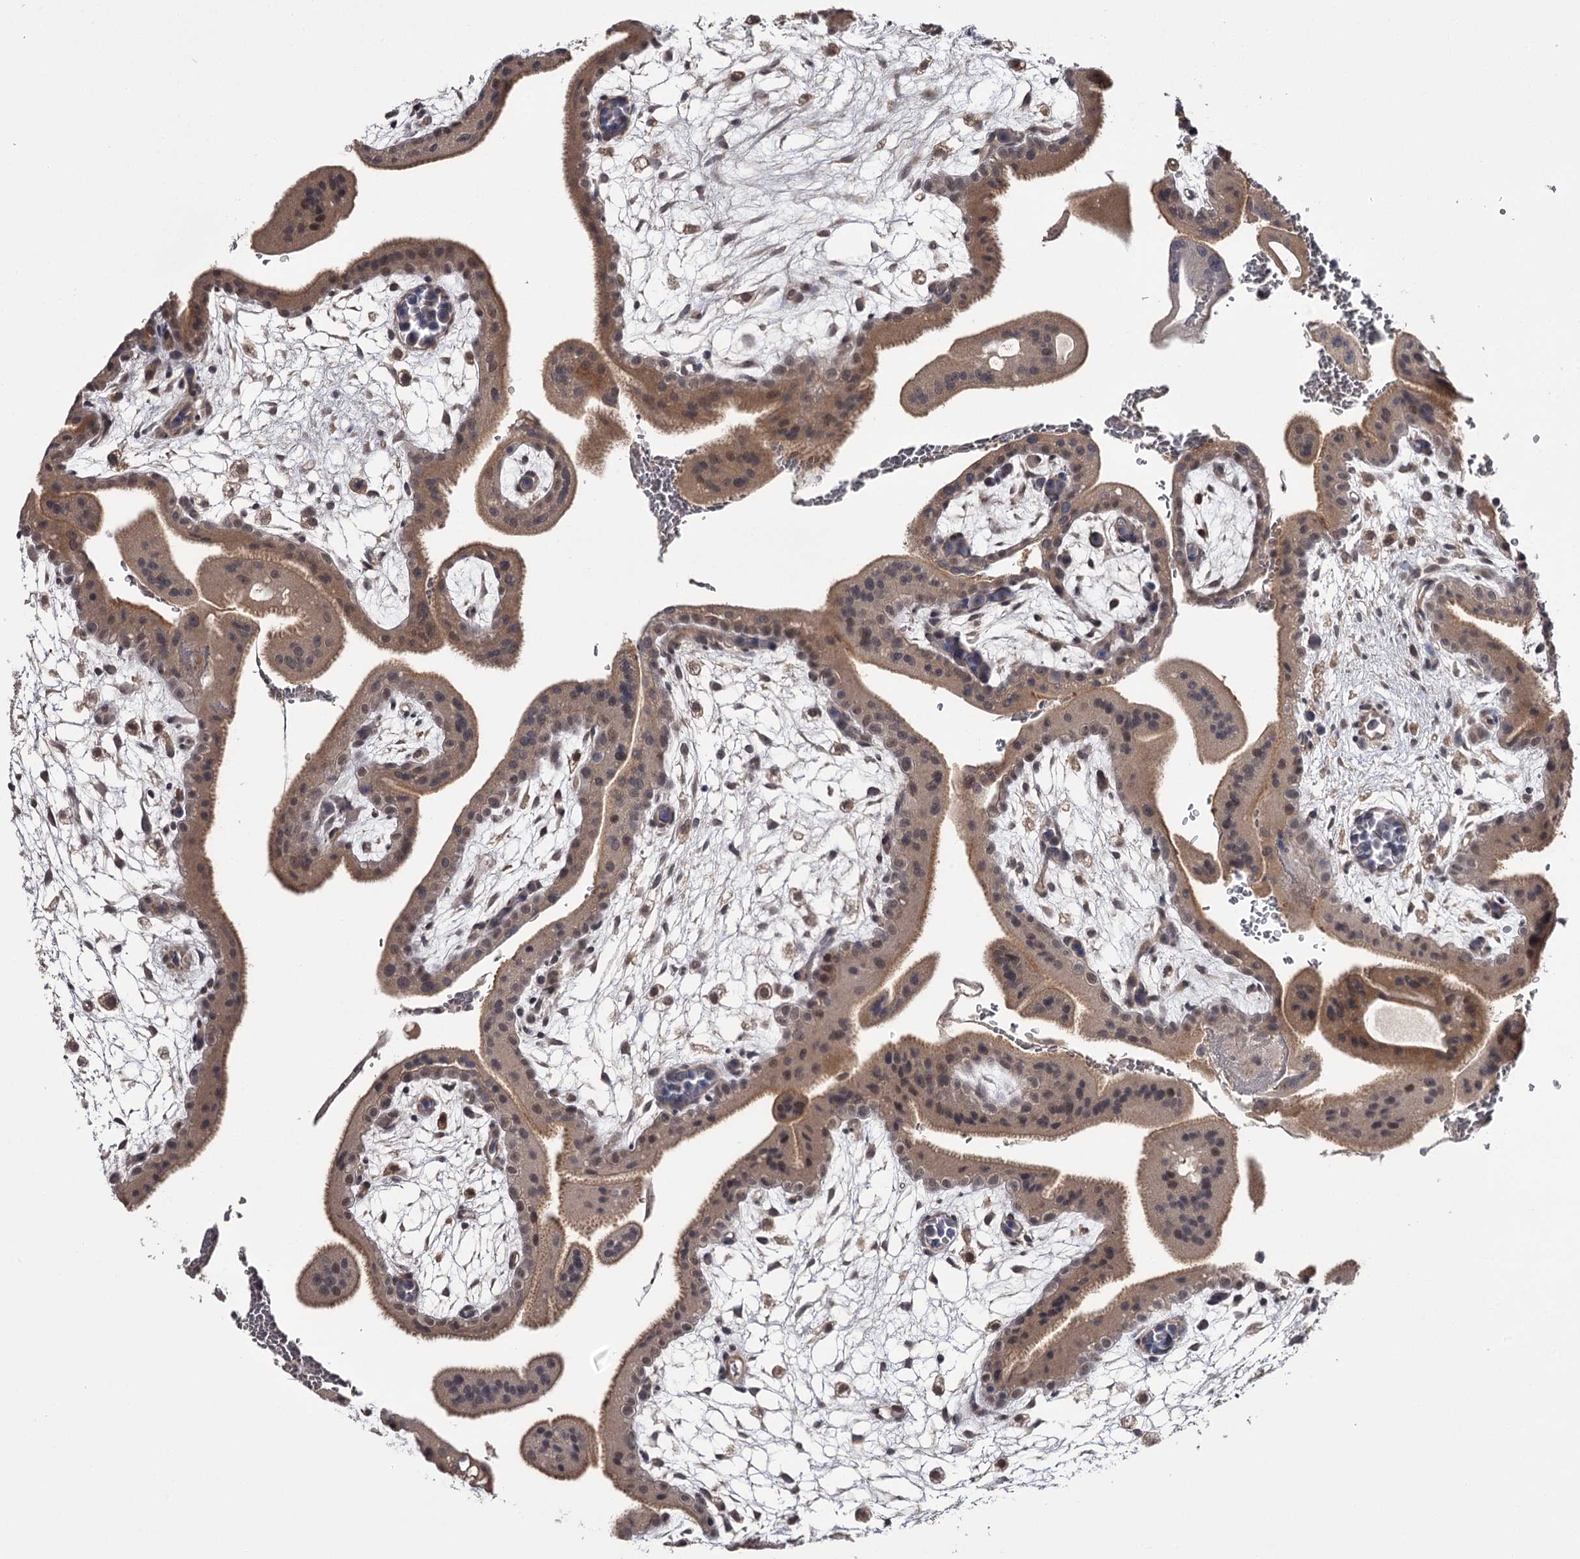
{"staining": {"intensity": "moderate", "quantity": ">75%", "location": "cytoplasmic/membranous"}, "tissue": "placenta", "cell_type": "Trophoblastic cells", "image_type": "normal", "snomed": [{"axis": "morphology", "description": "Normal tissue, NOS"}, {"axis": "topography", "description": "Placenta"}], "caption": "This image reveals IHC staining of normal placenta, with medium moderate cytoplasmic/membranous positivity in about >75% of trophoblastic cells.", "gene": "CWF19L2", "patient": {"sex": "female", "age": 35}}